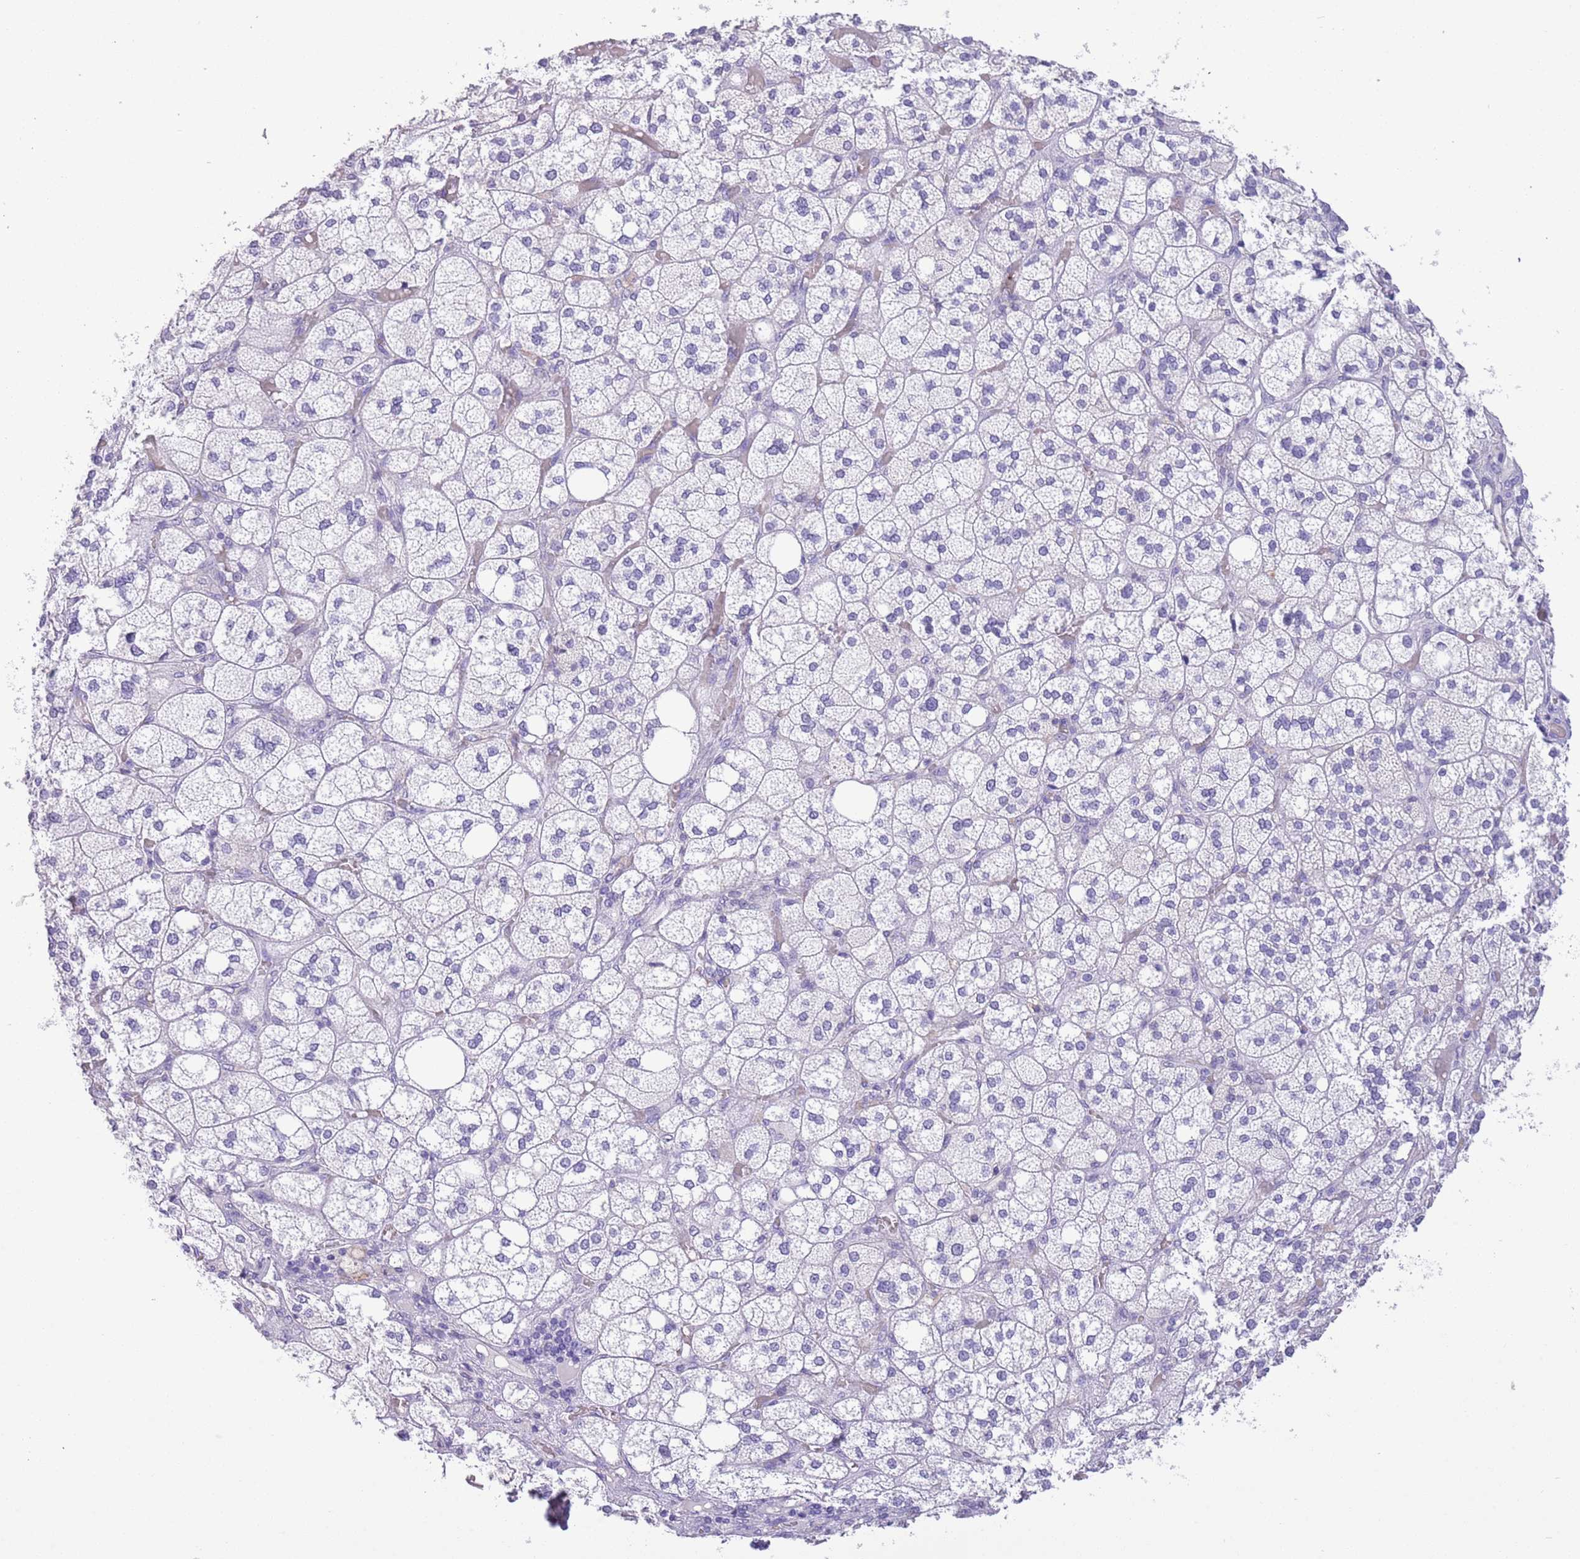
{"staining": {"intensity": "negative", "quantity": "none", "location": "none"}, "tissue": "adrenal gland", "cell_type": "Glandular cells", "image_type": "normal", "snomed": [{"axis": "morphology", "description": "Normal tissue, NOS"}, {"axis": "topography", "description": "Adrenal gland"}], "caption": "The histopathology image demonstrates no staining of glandular cells in unremarkable adrenal gland. The staining was performed using DAB to visualize the protein expression in brown, while the nuclei were stained in blue with hematoxylin (Magnification: 20x).", "gene": "SFTPA1", "patient": {"sex": "male", "age": 61}}